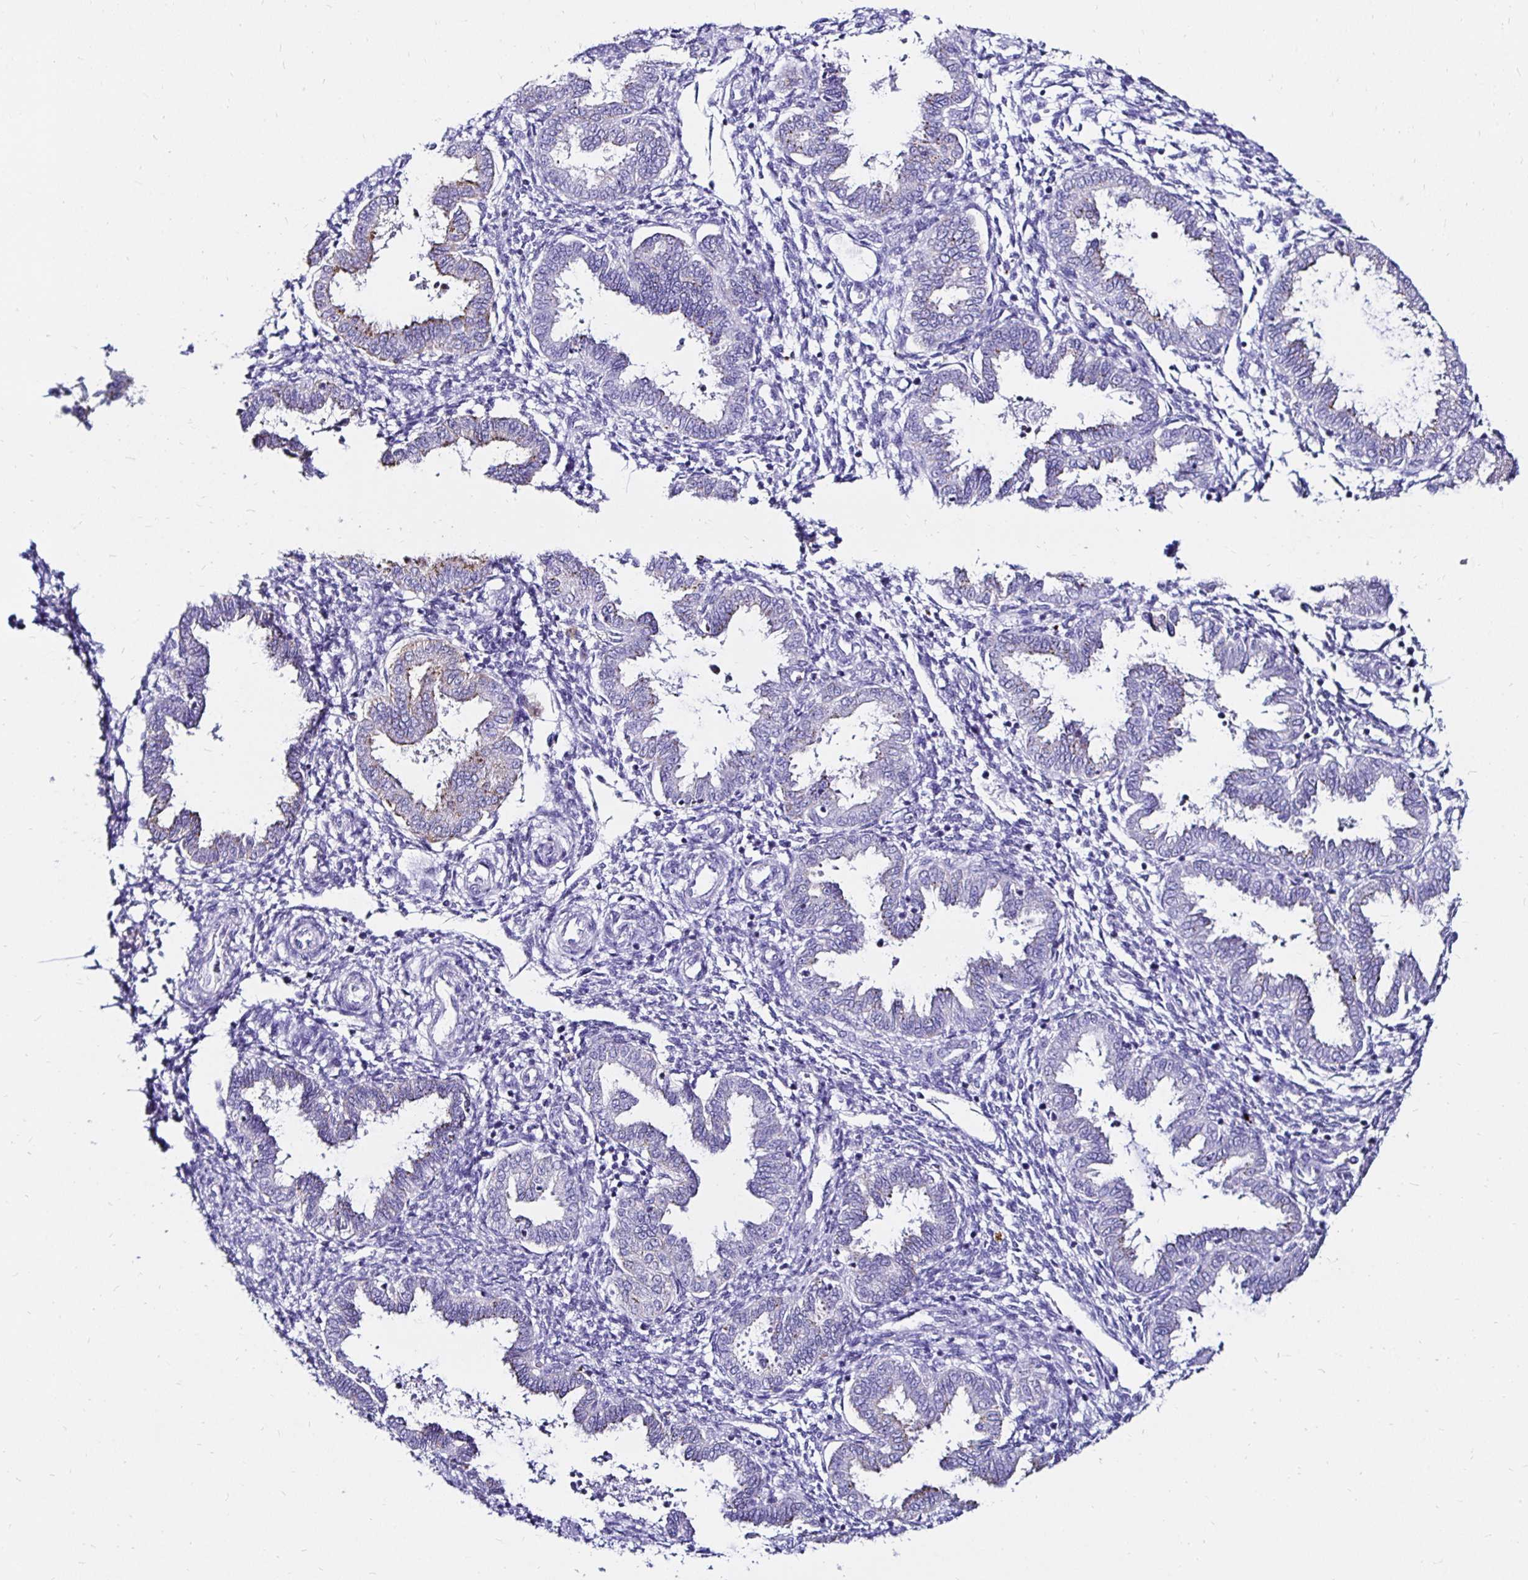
{"staining": {"intensity": "negative", "quantity": "none", "location": "none"}, "tissue": "endometrium", "cell_type": "Cells in endometrial stroma", "image_type": "normal", "snomed": [{"axis": "morphology", "description": "Normal tissue, NOS"}, {"axis": "topography", "description": "Endometrium"}], "caption": "A high-resolution photomicrograph shows IHC staining of normal endometrium, which demonstrates no significant staining in cells in endometrial stroma.", "gene": "KCNT1", "patient": {"sex": "female", "age": 33}}